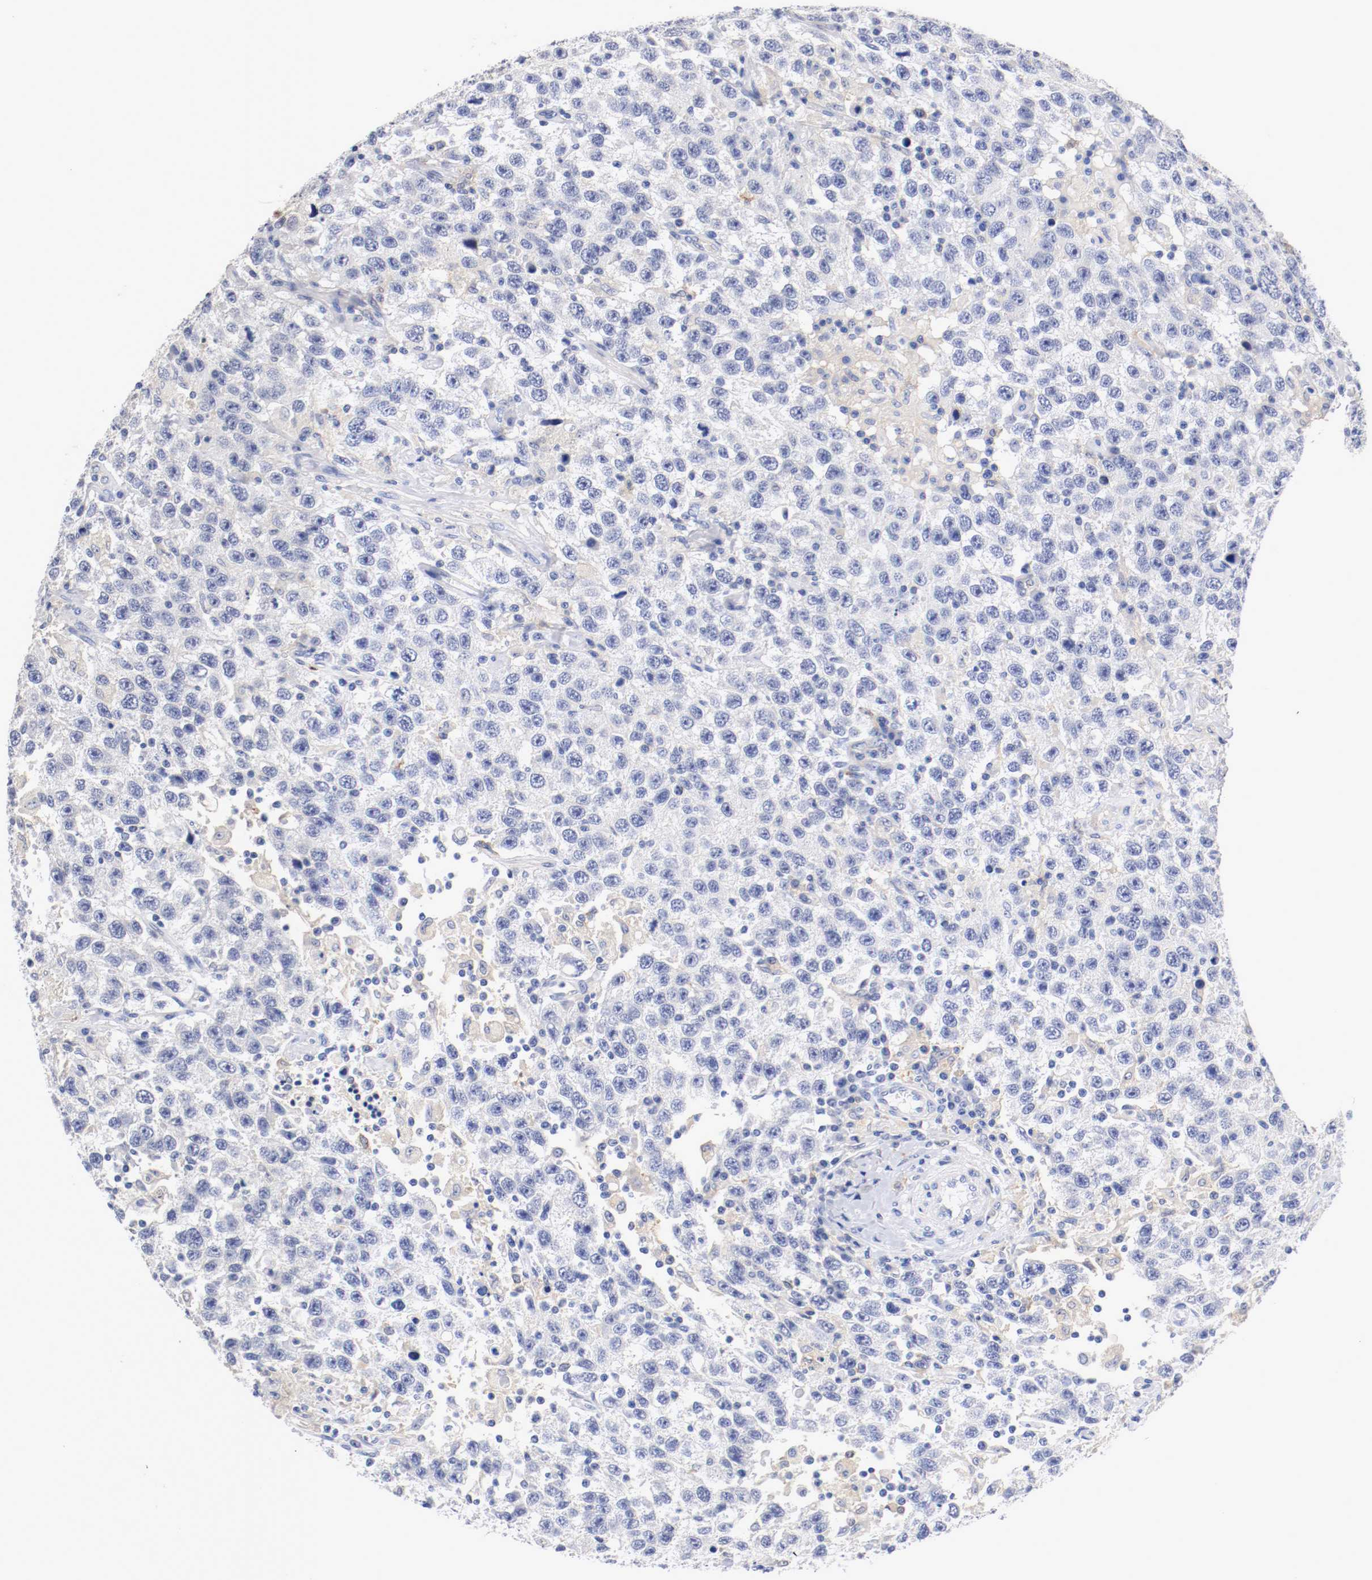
{"staining": {"intensity": "negative", "quantity": "none", "location": "none"}, "tissue": "testis cancer", "cell_type": "Tumor cells", "image_type": "cancer", "snomed": [{"axis": "morphology", "description": "Seminoma, NOS"}, {"axis": "topography", "description": "Testis"}], "caption": "High power microscopy photomicrograph of an immunohistochemistry (IHC) micrograph of testis cancer, revealing no significant staining in tumor cells. (Stains: DAB (3,3'-diaminobenzidine) immunohistochemistry with hematoxylin counter stain, Microscopy: brightfield microscopy at high magnification).", "gene": "FGFBP1", "patient": {"sex": "male", "age": 41}}